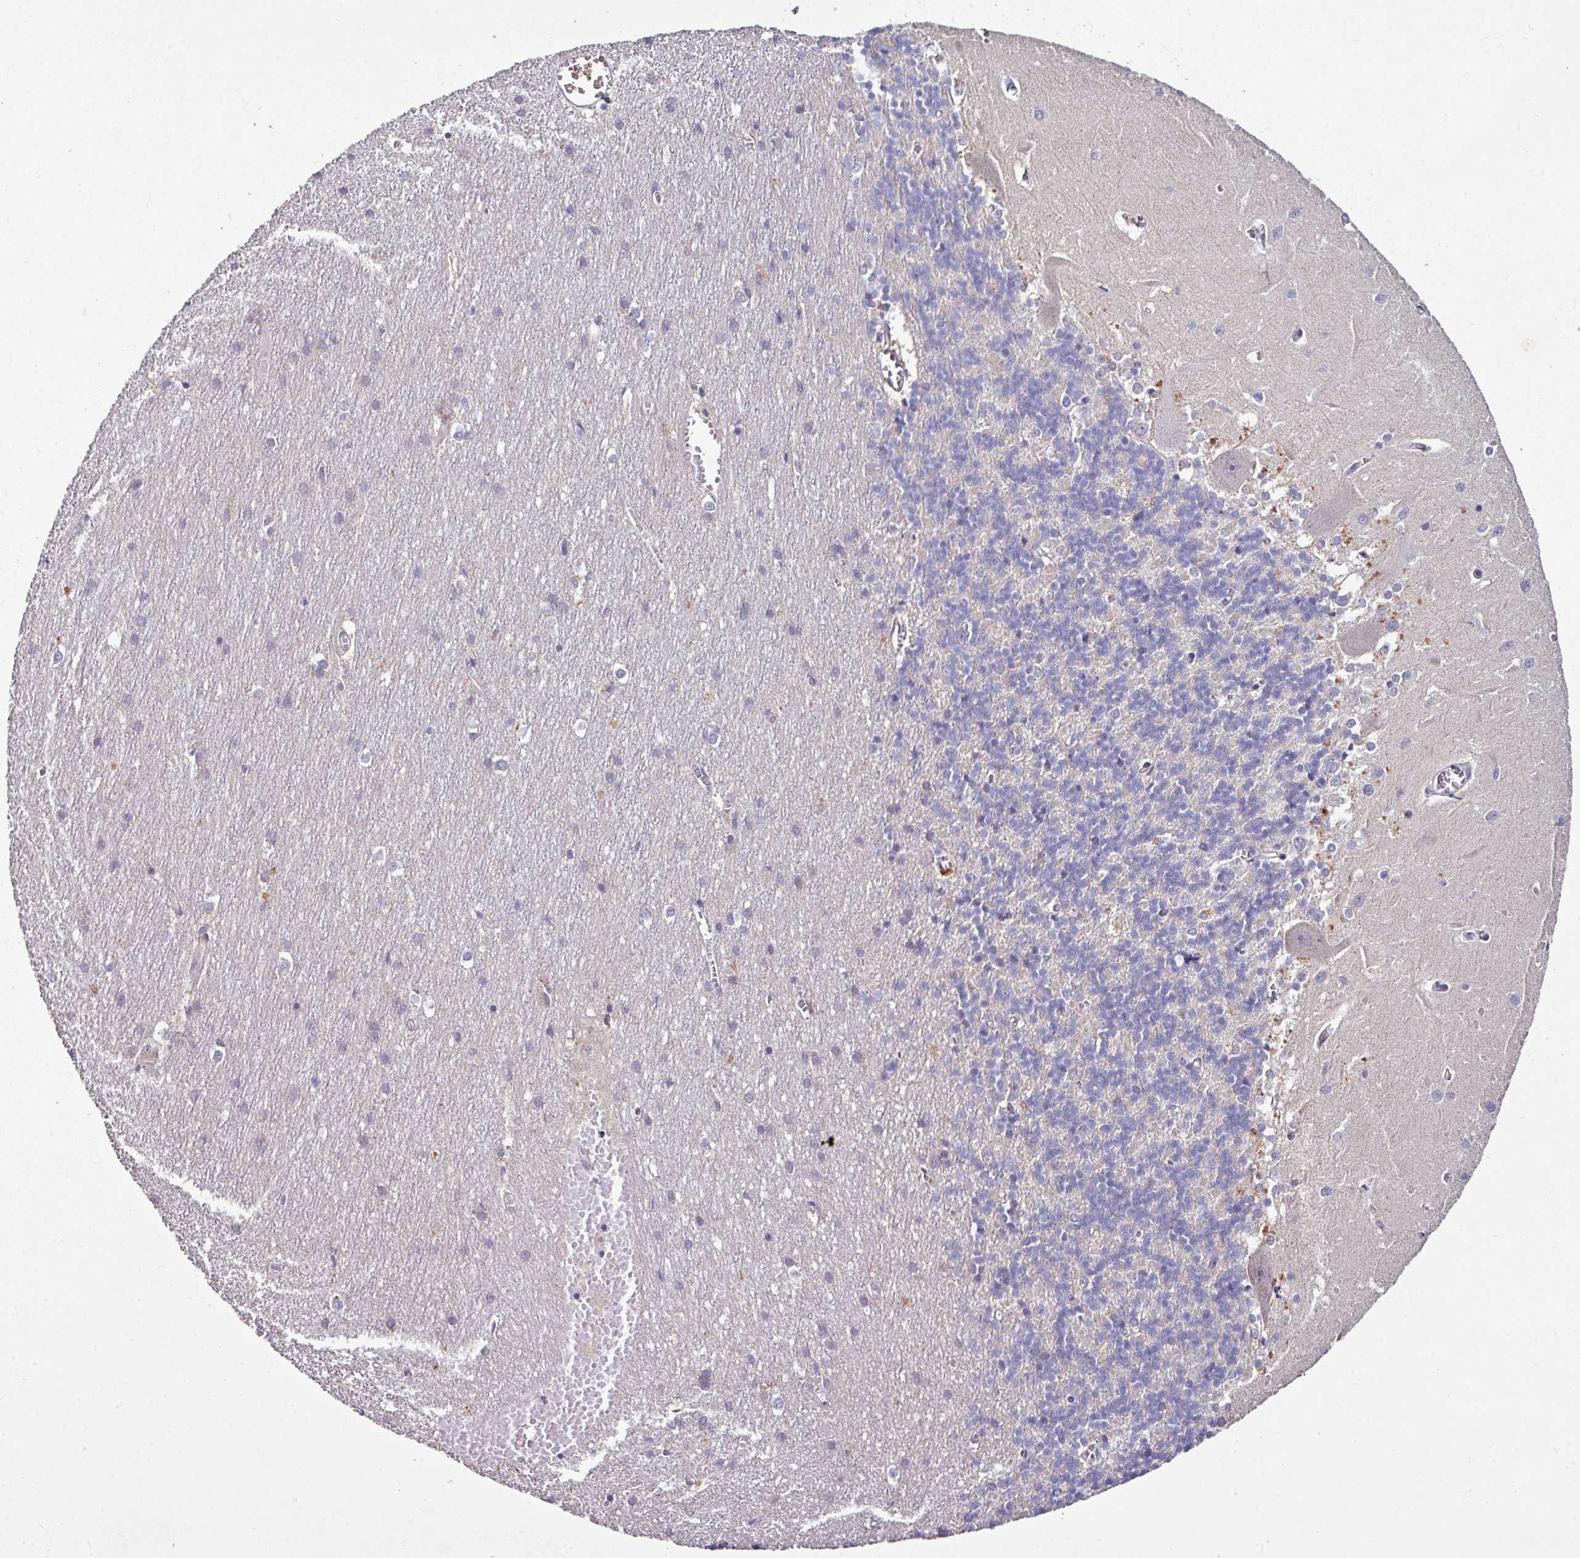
{"staining": {"intensity": "negative", "quantity": "none", "location": "none"}, "tissue": "cerebellum", "cell_type": "Cells in granular layer", "image_type": "normal", "snomed": [{"axis": "morphology", "description": "Normal tissue, NOS"}, {"axis": "topography", "description": "Cerebellum"}], "caption": "The photomicrograph shows no staining of cells in granular layer in unremarkable cerebellum. Brightfield microscopy of immunohistochemistry (IHC) stained with DAB (brown) and hematoxylin (blue), captured at high magnification.", "gene": "AEBP2", "patient": {"sex": "male", "age": 37}}